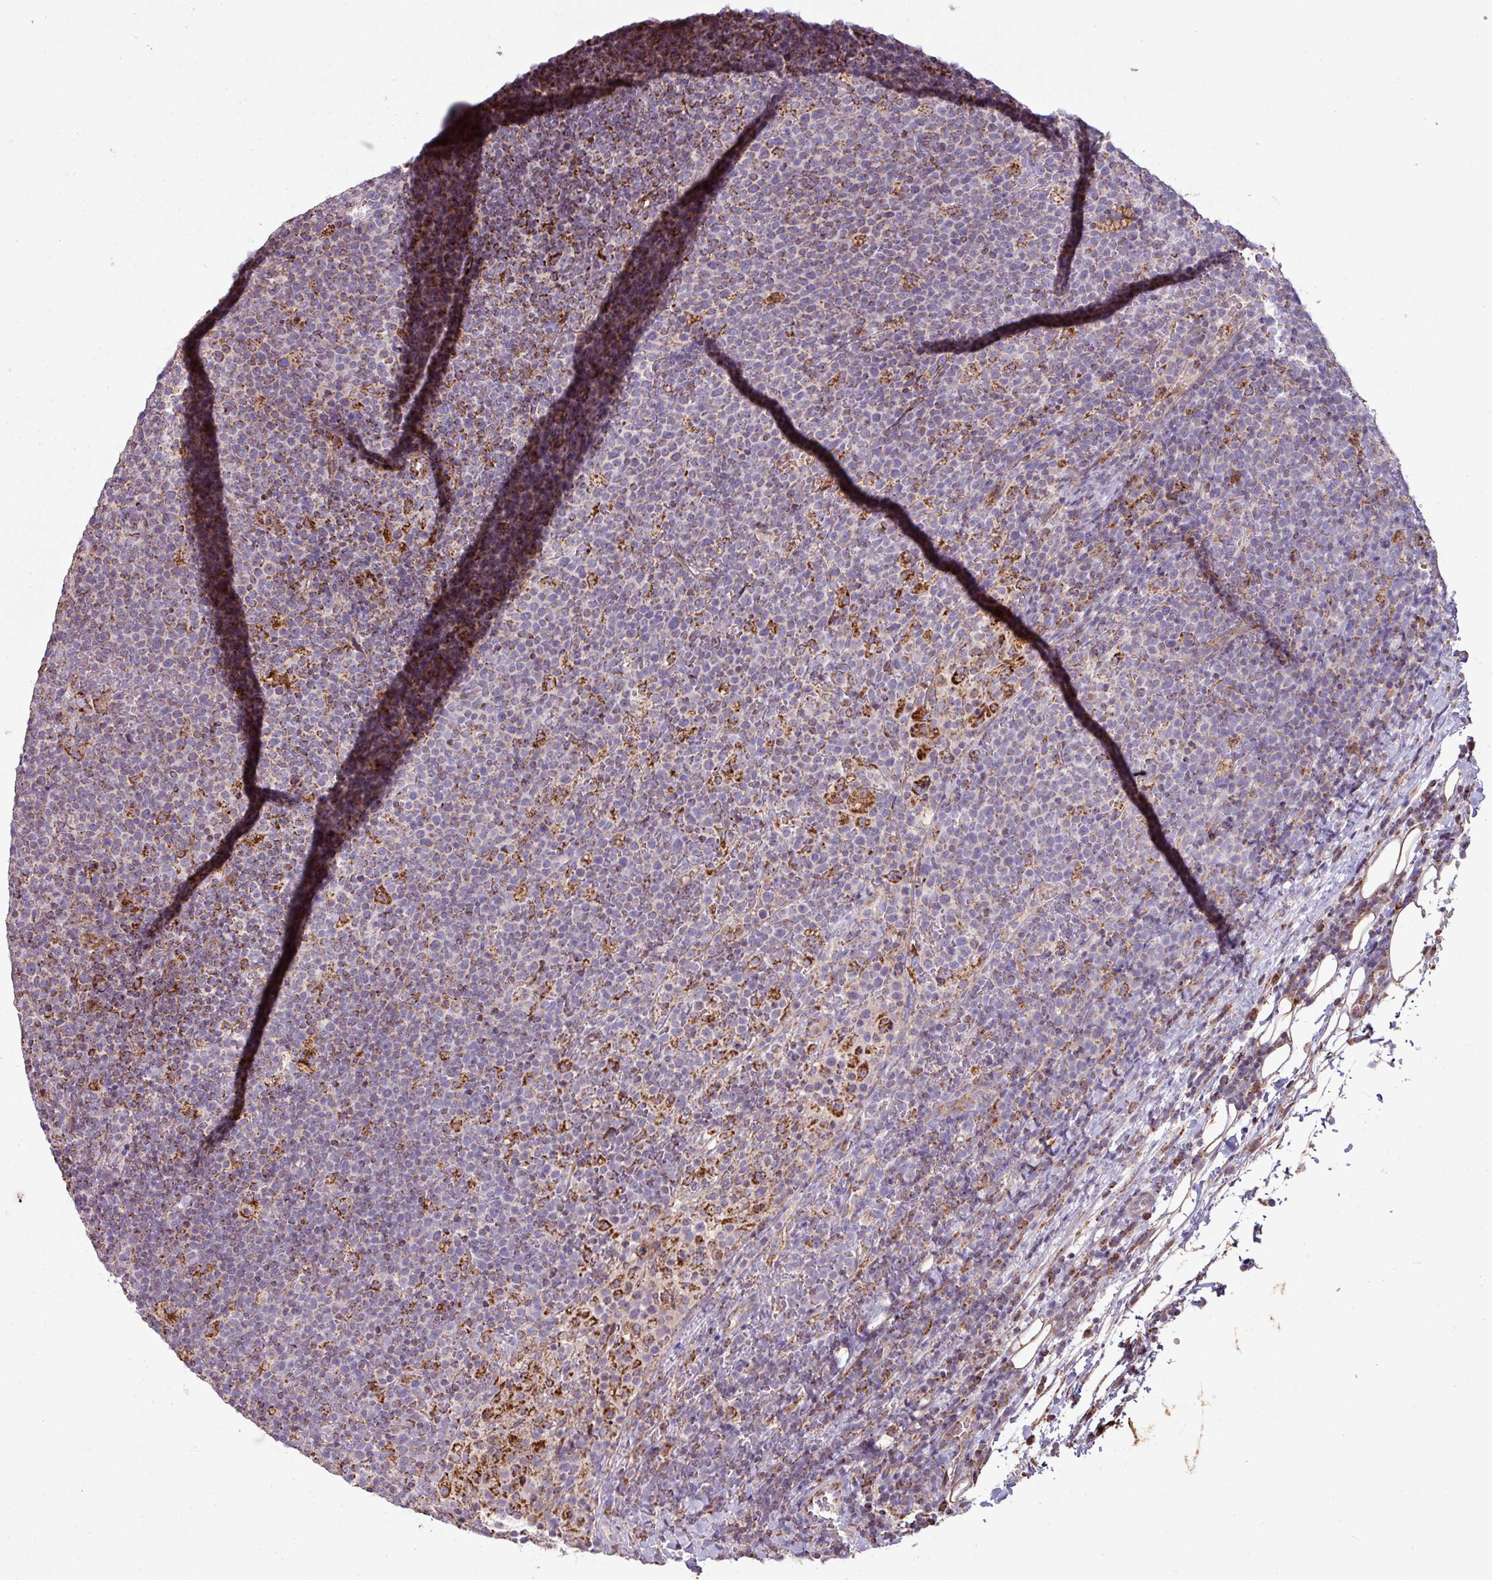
{"staining": {"intensity": "negative", "quantity": "none", "location": "none"}, "tissue": "lymphoma", "cell_type": "Tumor cells", "image_type": "cancer", "snomed": [{"axis": "morphology", "description": "Malignant lymphoma, non-Hodgkin's type, High grade"}, {"axis": "topography", "description": "Lymph node"}], "caption": "Protein analysis of lymphoma shows no significant expression in tumor cells.", "gene": "SQOR", "patient": {"sex": "male", "age": 61}}